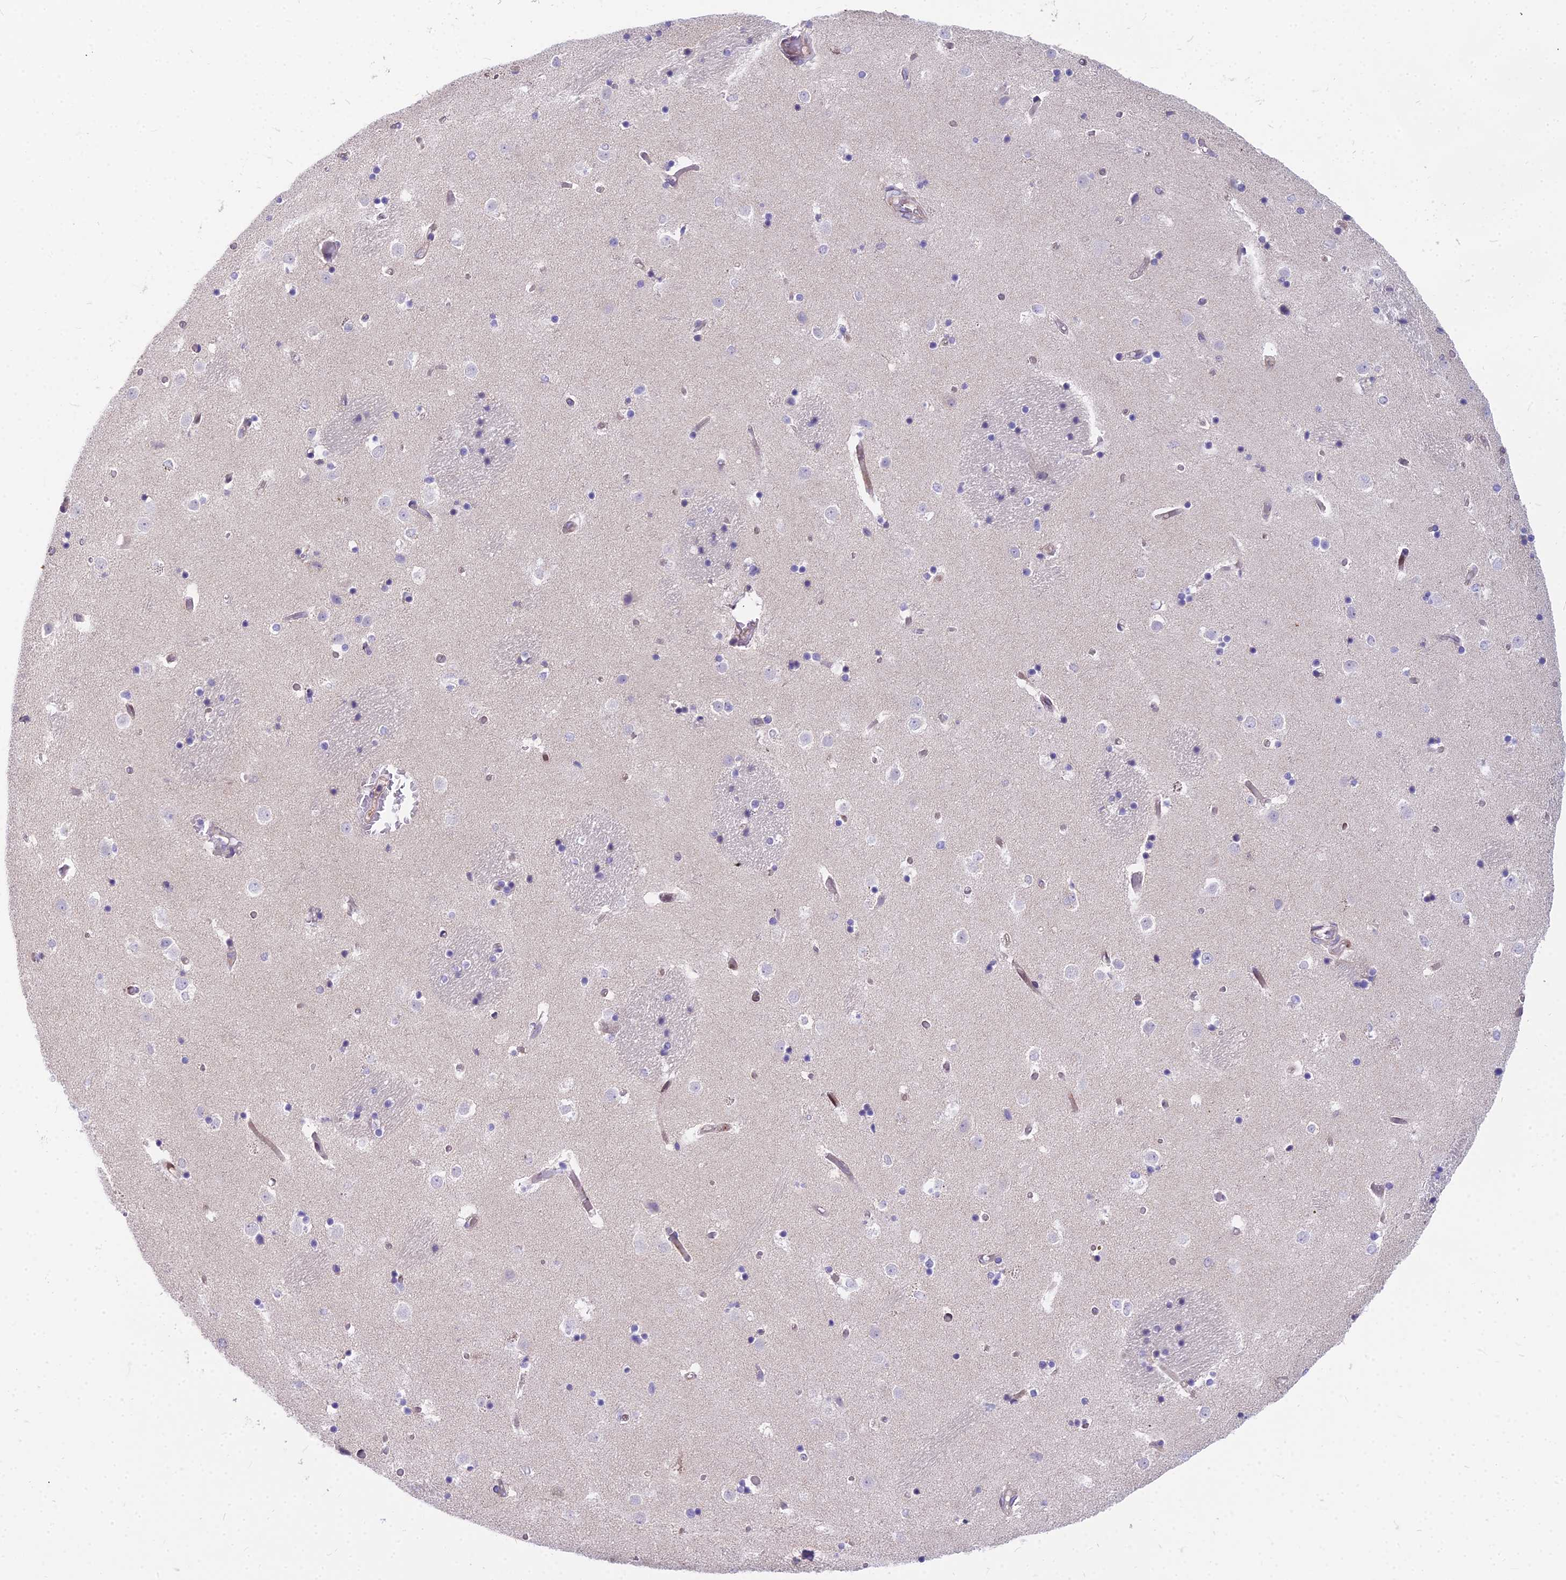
{"staining": {"intensity": "weak", "quantity": "<25%", "location": "cytoplasmic/membranous"}, "tissue": "caudate", "cell_type": "Glial cells", "image_type": "normal", "snomed": [{"axis": "morphology", "description": "Normal tissue, NOS"}, {"axis": "topography", "description": "Lateral ventricle wall"}], "caption": "DAB immunohistochemical staining of benign human caudate reveals no significant positivity in glial cells. (DAB immunohistochemistry (IHC), high magnification).", "gene": "HLA", "patient": {"sex": "female", "age": 52}}